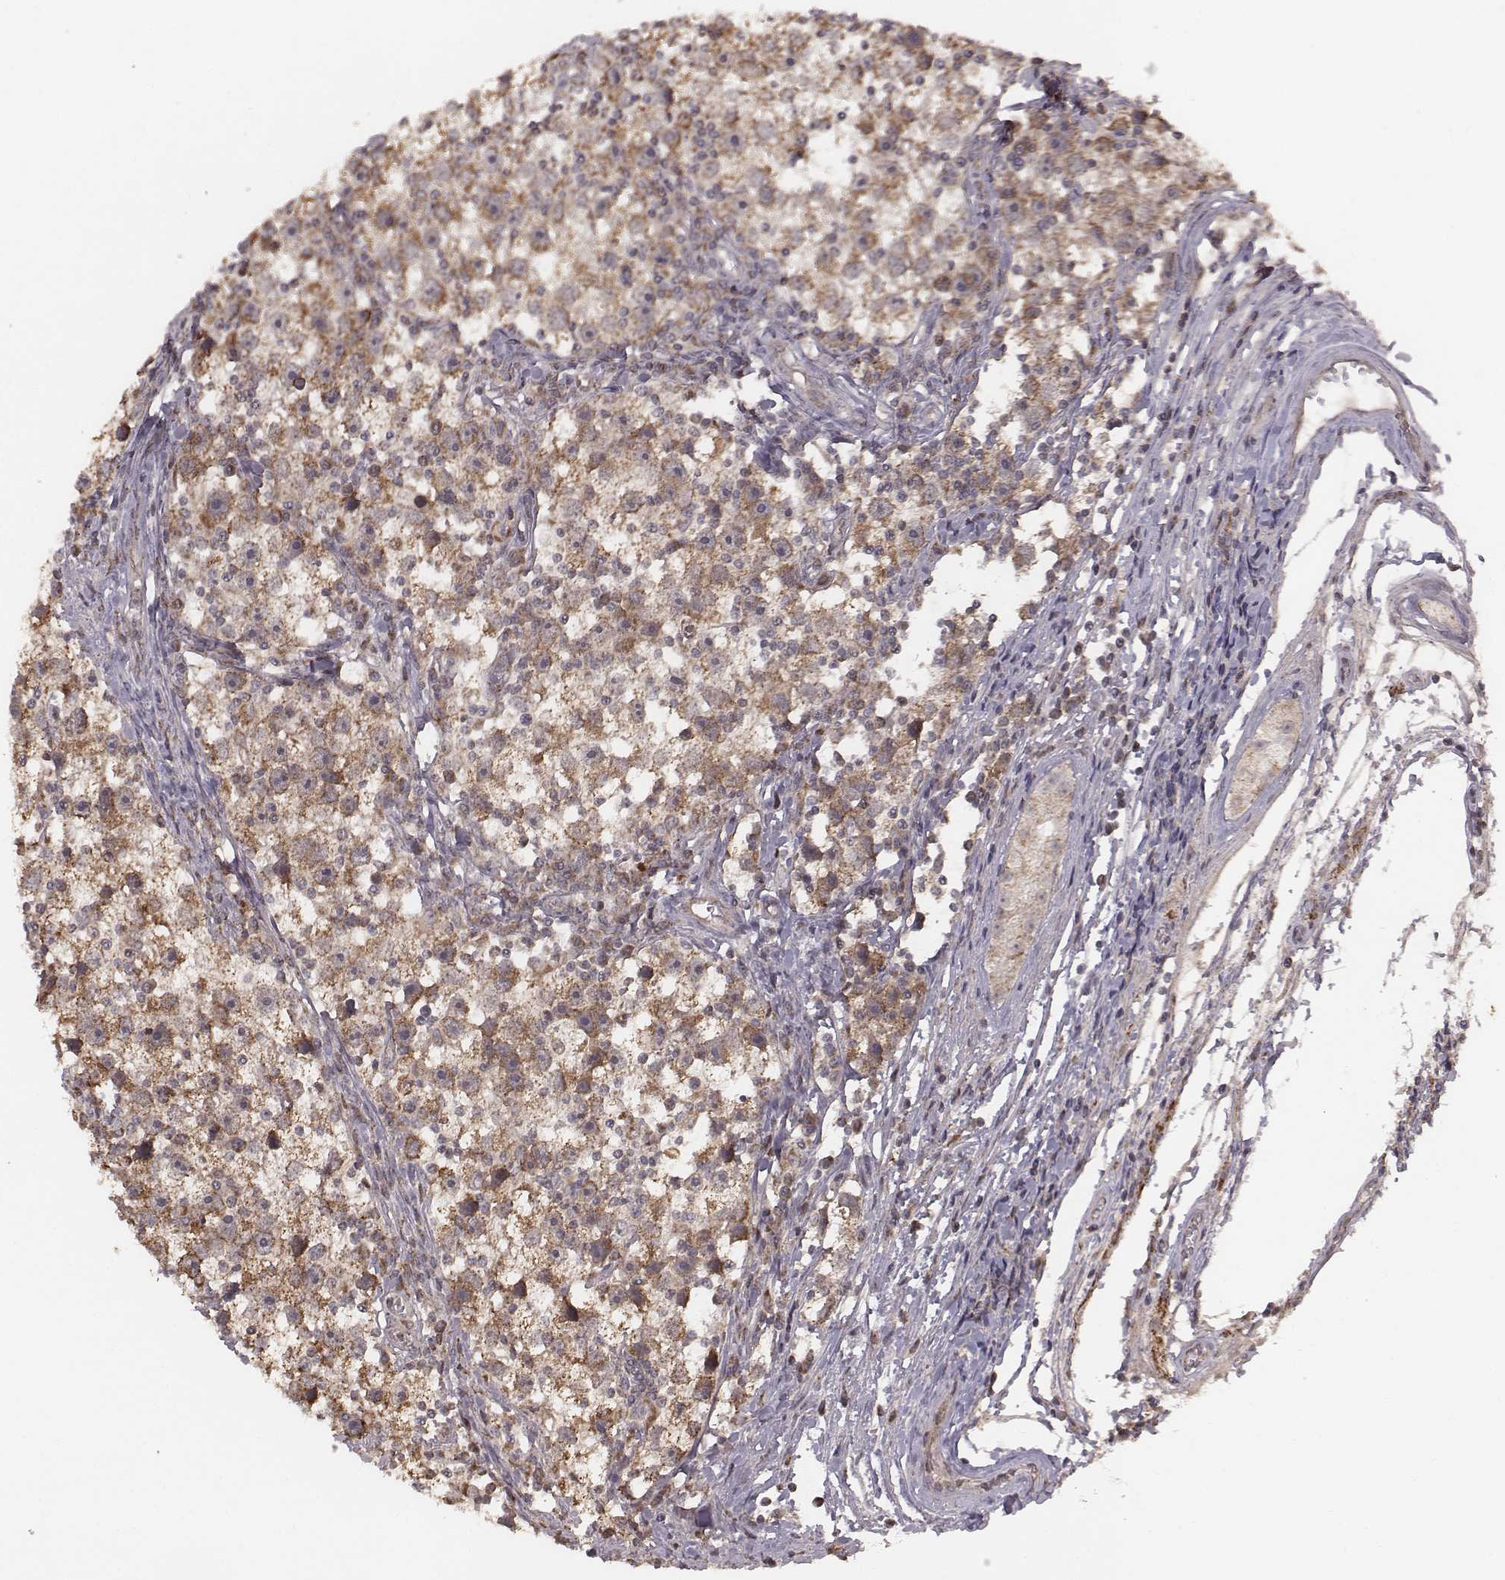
{"staining": {"intensity": "strong", "quantity": ">75%", "location": "cytoplasmic/membranous"}, "tissue": "testis cancer", "cell_type": "Tumor cells", "image_type": "cancer", "snomed": [{"axis": "morphology", "description": "Seminoma, NOS"}, {"axis": "topography", "description": "Testis"}], "caption": "An IHC image of tumor tissue is shown. Protein staining in brown labels strong cytoplasmic/membranous positivity in testis seminoma within tumor cells. (brown staining indicates protein expression, while blue staining denotes nuclei).", "gene": "PDCD2L", "patient": {"sex": "male", "age": 30}}